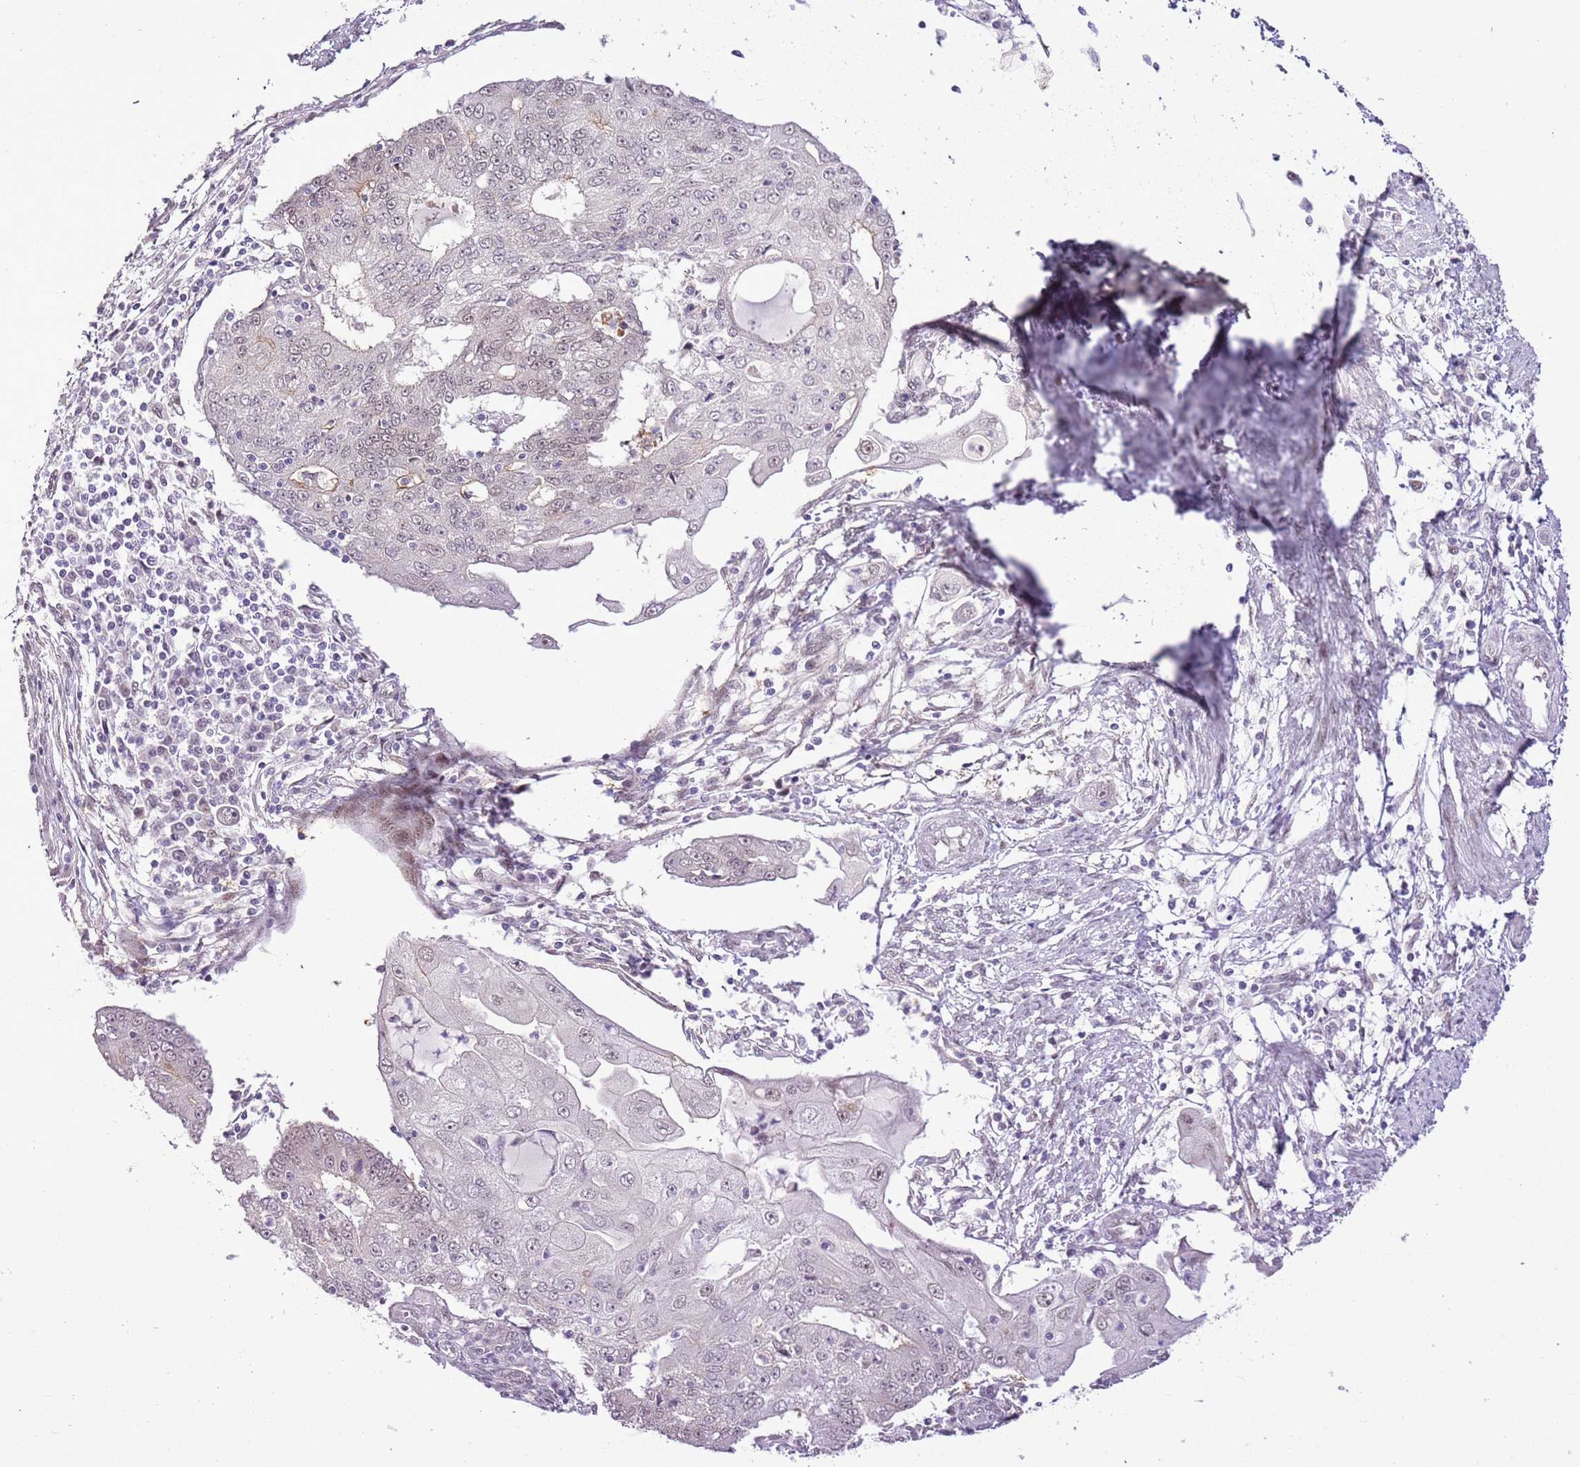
{"staining": {"intensity": "weak", "quantity": "<25%", "location": "nuclear"}, "tissue": "endometrial cancer", "cell_type": "Tumor cells", "image_type": "cancer", "snomed": [{"axis": "morphology", "description": "Adenocarcinoma, NOS"}, {"axis": "topography", "description": "Endometrium"}], "caption": "An IHC micrograph of adenocarcinoma (endometrial) is shown. There is no staining in tumor cells of adenocarcinoma (endometrial). (Brightfield microscopy of DAB (3,3'-diaminobenzidine) immunohistochemistry at high magnification).", "gene": "NACC2", "patient": {"sex": "female", "age": 56}}